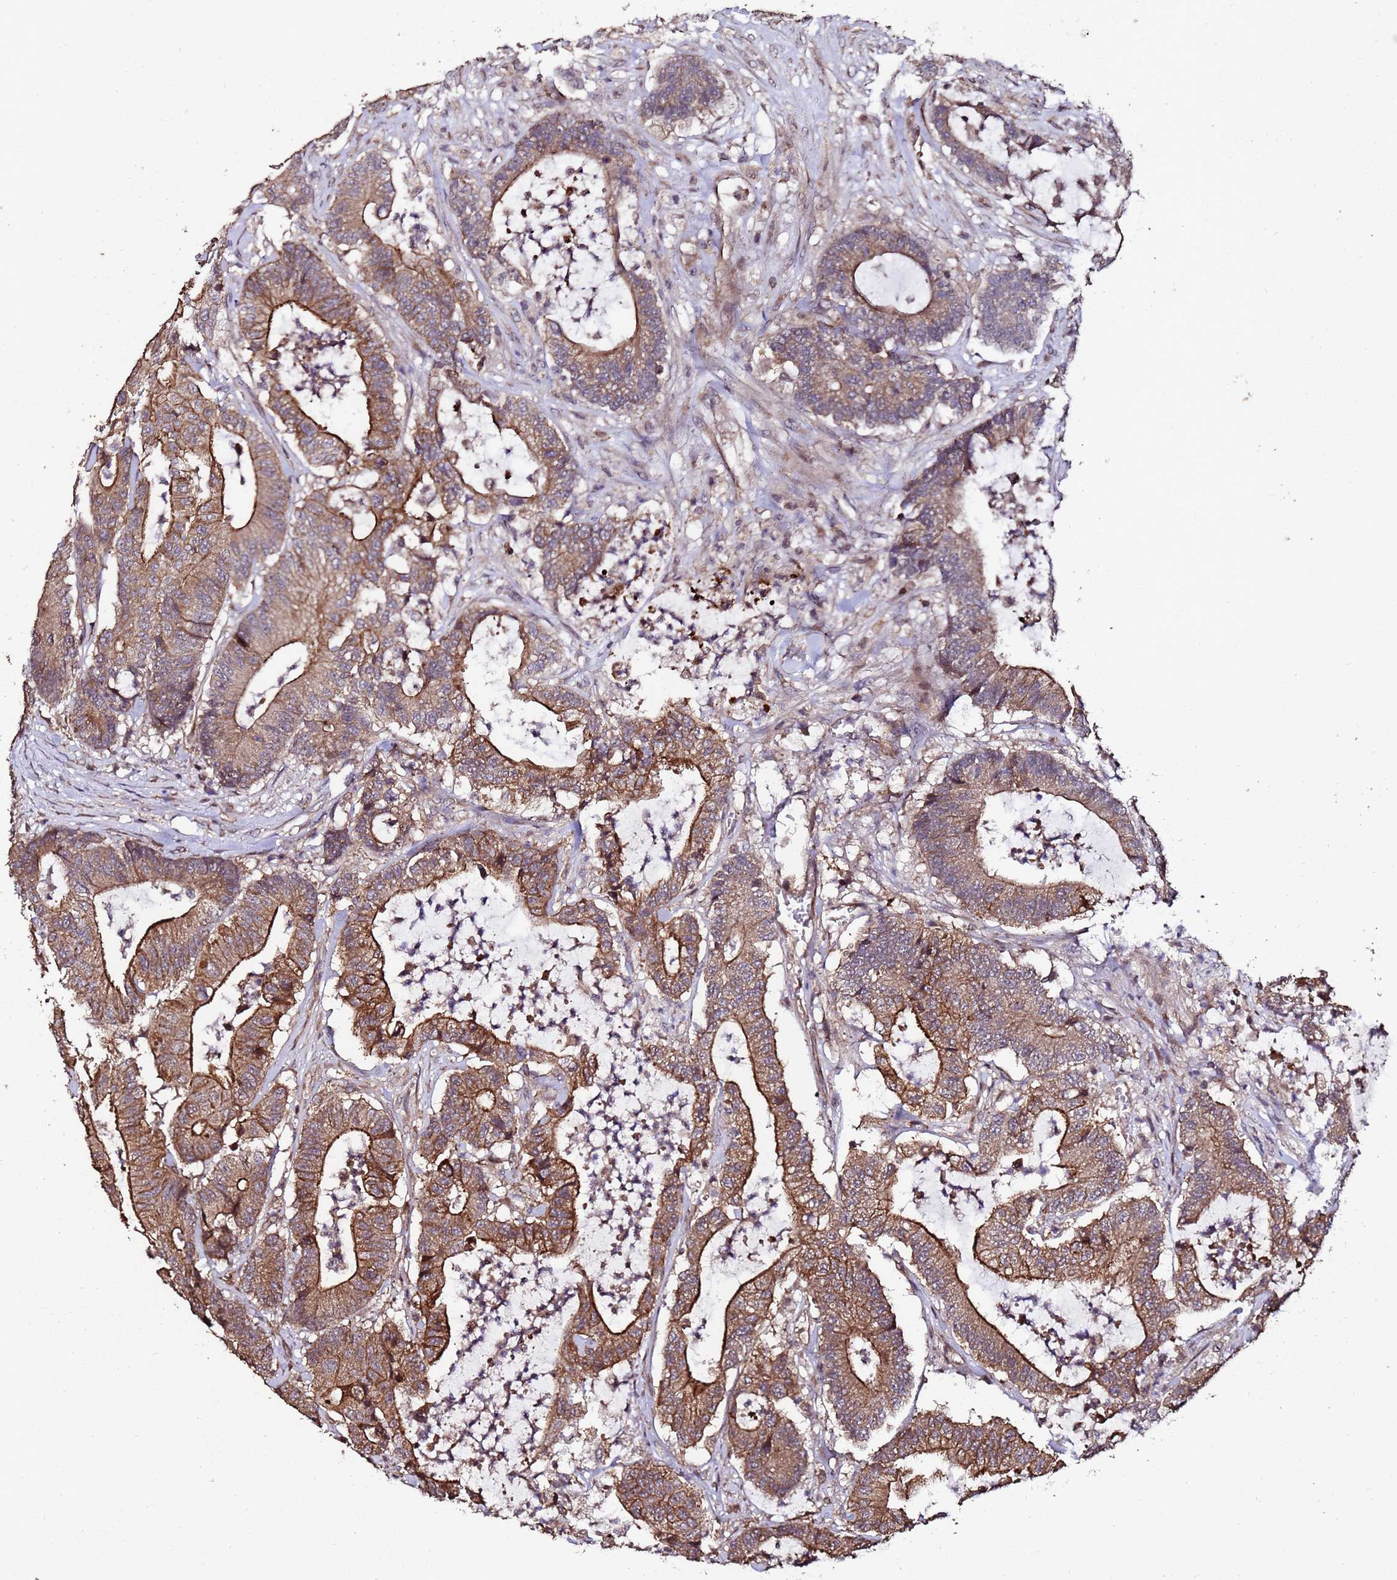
{"staining": {"intensity": "strong", "quantity": ">75%", "location": "cytoplasmic/membranous"}, "tissue": "colorectal cancer", "cell_type": "Tumor cells", "image_type": "cancer", "snomed": [{"axis": "morphology", "description": "Adenocarcinoma, NOS"}, {"axis": "topography", "description": "Colon"}], "caption": "Tumor cells show high levels of strong cytoplasmic/membranous expression in about >75% of cells in adenocarcinoma (colorectal). Nuclei are stained in blue.", "gene": "PRODH", "patient": {"sex": "female", "age": 84}}